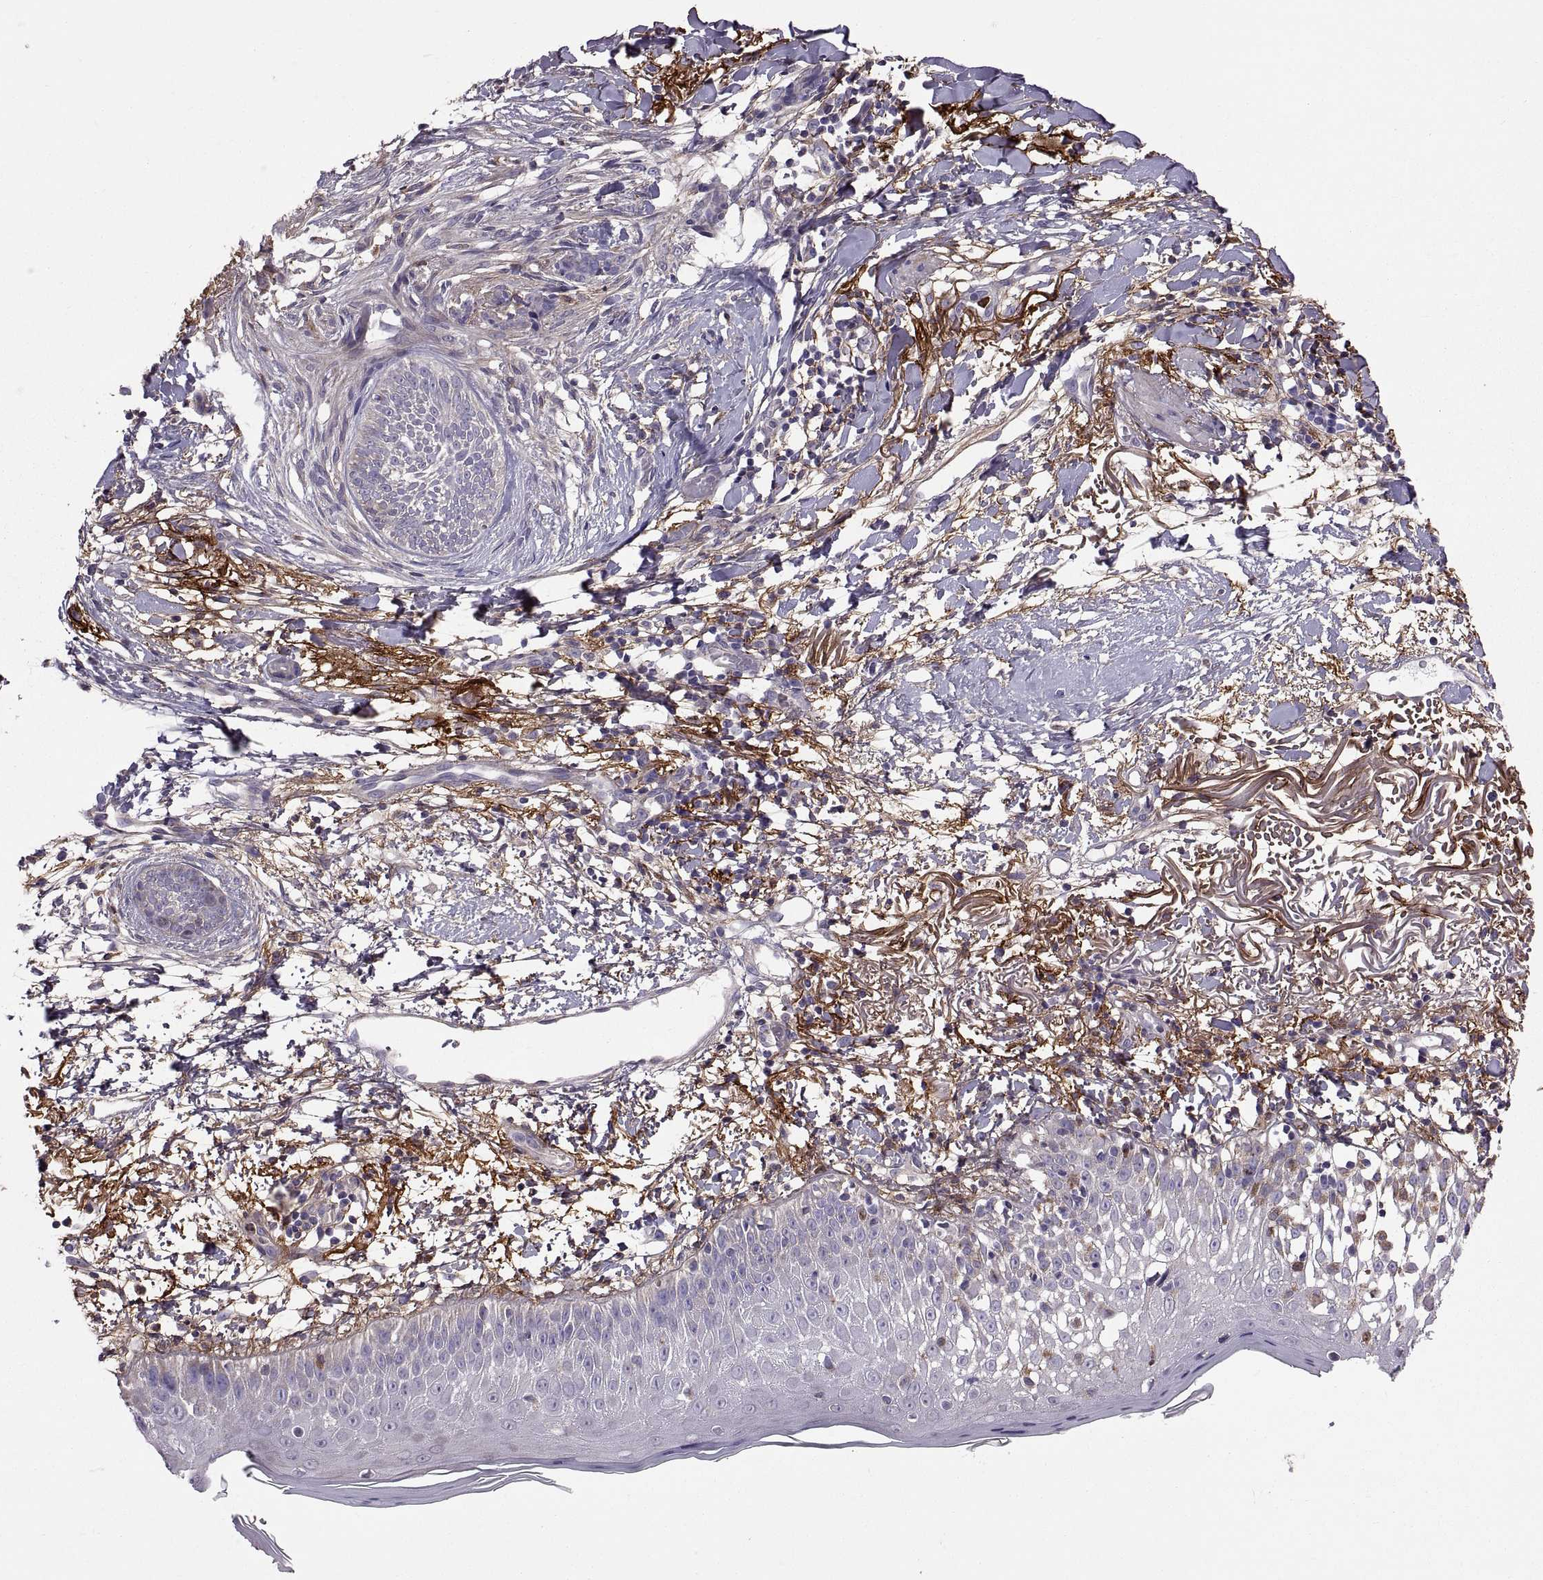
{"staining": {"intensity": "negative", "quantity": "none", "location": "none"}, "tissue": "skin cancer", "cell_type": "Tumor cells", "image_type": "cancer", "snomed": [{"axis": "morphology", "description": "Normal tissue, NOS"}, {"axis": "morphology", "description": "Basal cell carcinoma"}, {"axis": "topography", "description": "Skin"}], "caption": "Tumor cells are negative for protein expression in human basal cell carcinoma (skin).", "gene": "EMILIN2", "patient": {"sex": "male", "age": 84}}